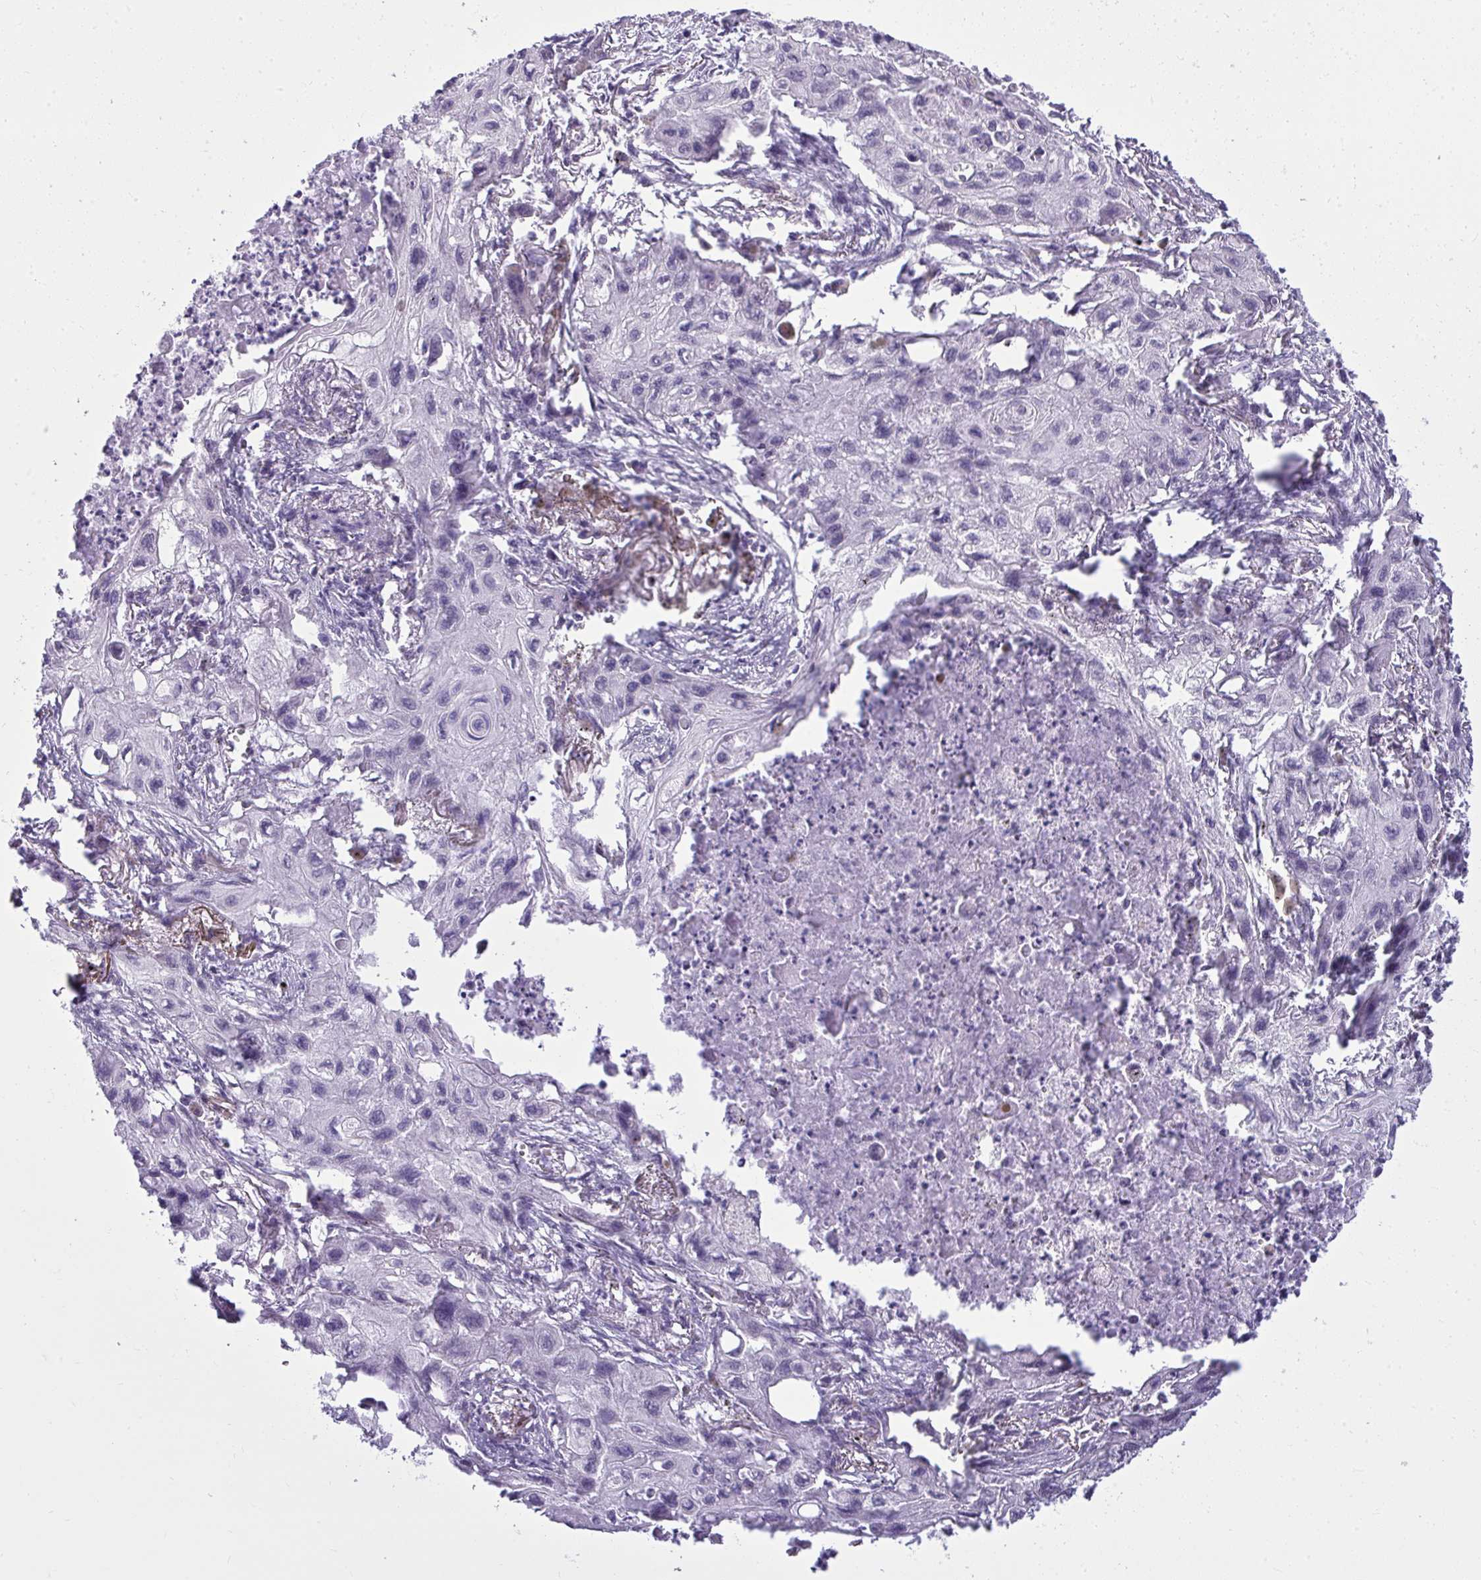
{"staining": {"intensity": "negative", "quantity": "none", "location": "none"}, "tissue": "lung cancer", "cell_type": "Tumor cells", "image_type": "cancer", "snomed": [{"axis": "morphology", "description": "Squamous cell carcinoma, NOS"}, {"axis": "topography", "description": "Lung"}], "caption": "An immunohistochemistry micrograph of lung cancer (squamous cell carcinoma) is shown. There is no staining in tumor cells of lung cancer (squamous cell carcinoma).", "gene": "NPPA", "patient": {"sex": "male", "age": 71}}